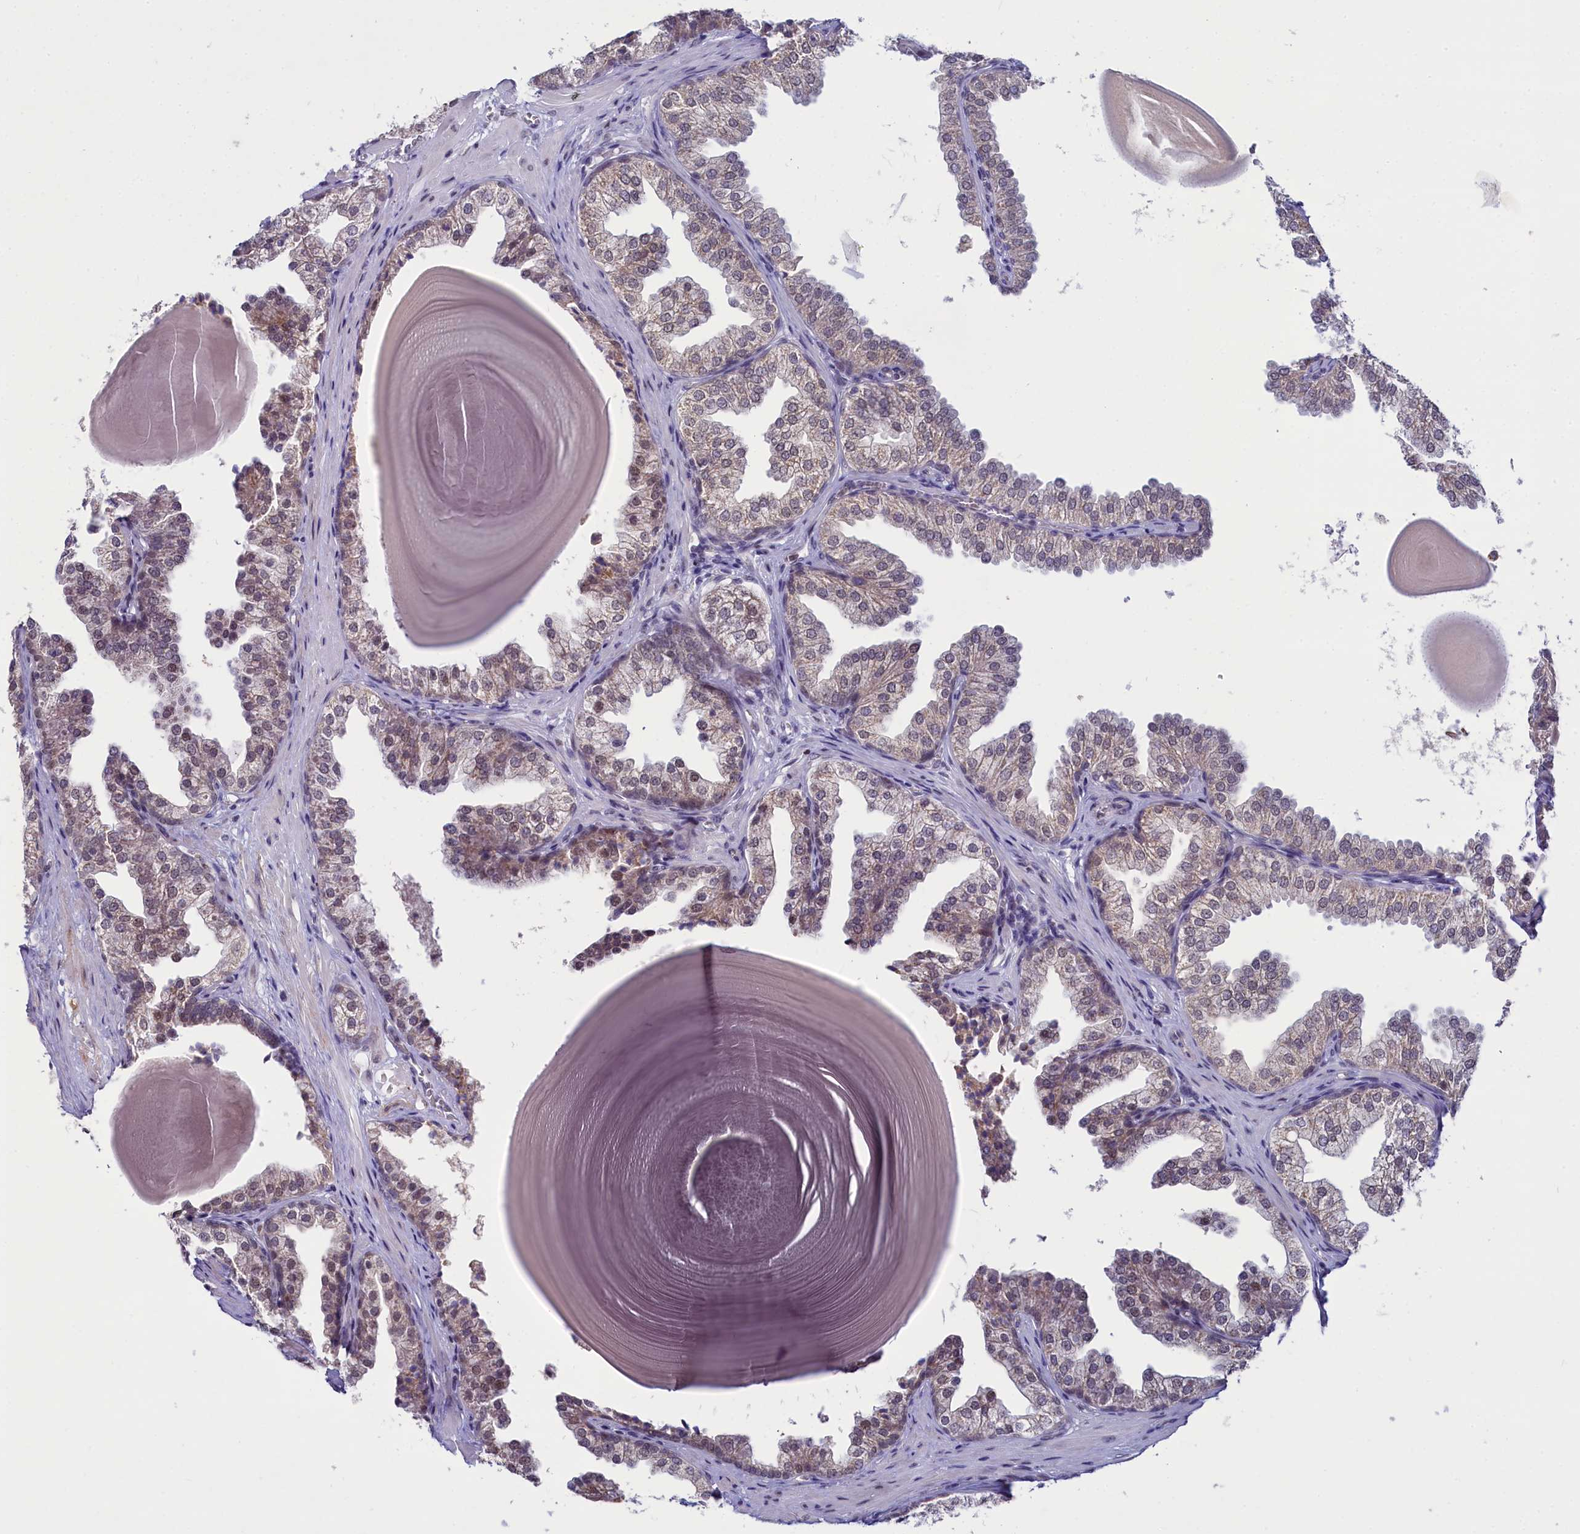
{"staining": {"intensity": "weak", "quantity": "25%-75%", "location": "cytoplasmic/membranous,nuclear"}, "tissue": "prostate", "cell_type": "Glandular cells", "image_type": "normal", "snomed": [{"axis": "morphology", "description": "Normal tissue, NOS"}, {"axis": "topography", "description": "Prostate"}], "caption": "Glandular cells show low levels of weak cytoplasmic/membranous,nuclear positivity in about 25%-75% of cells in unremarkable prostate. Using DAB (brown) and hematoxylin (blue) stains, captured at high magnification using brightfield microscopy.", "gene": "PPHLN1", "patient": {"sex": "male", "age": 48}}